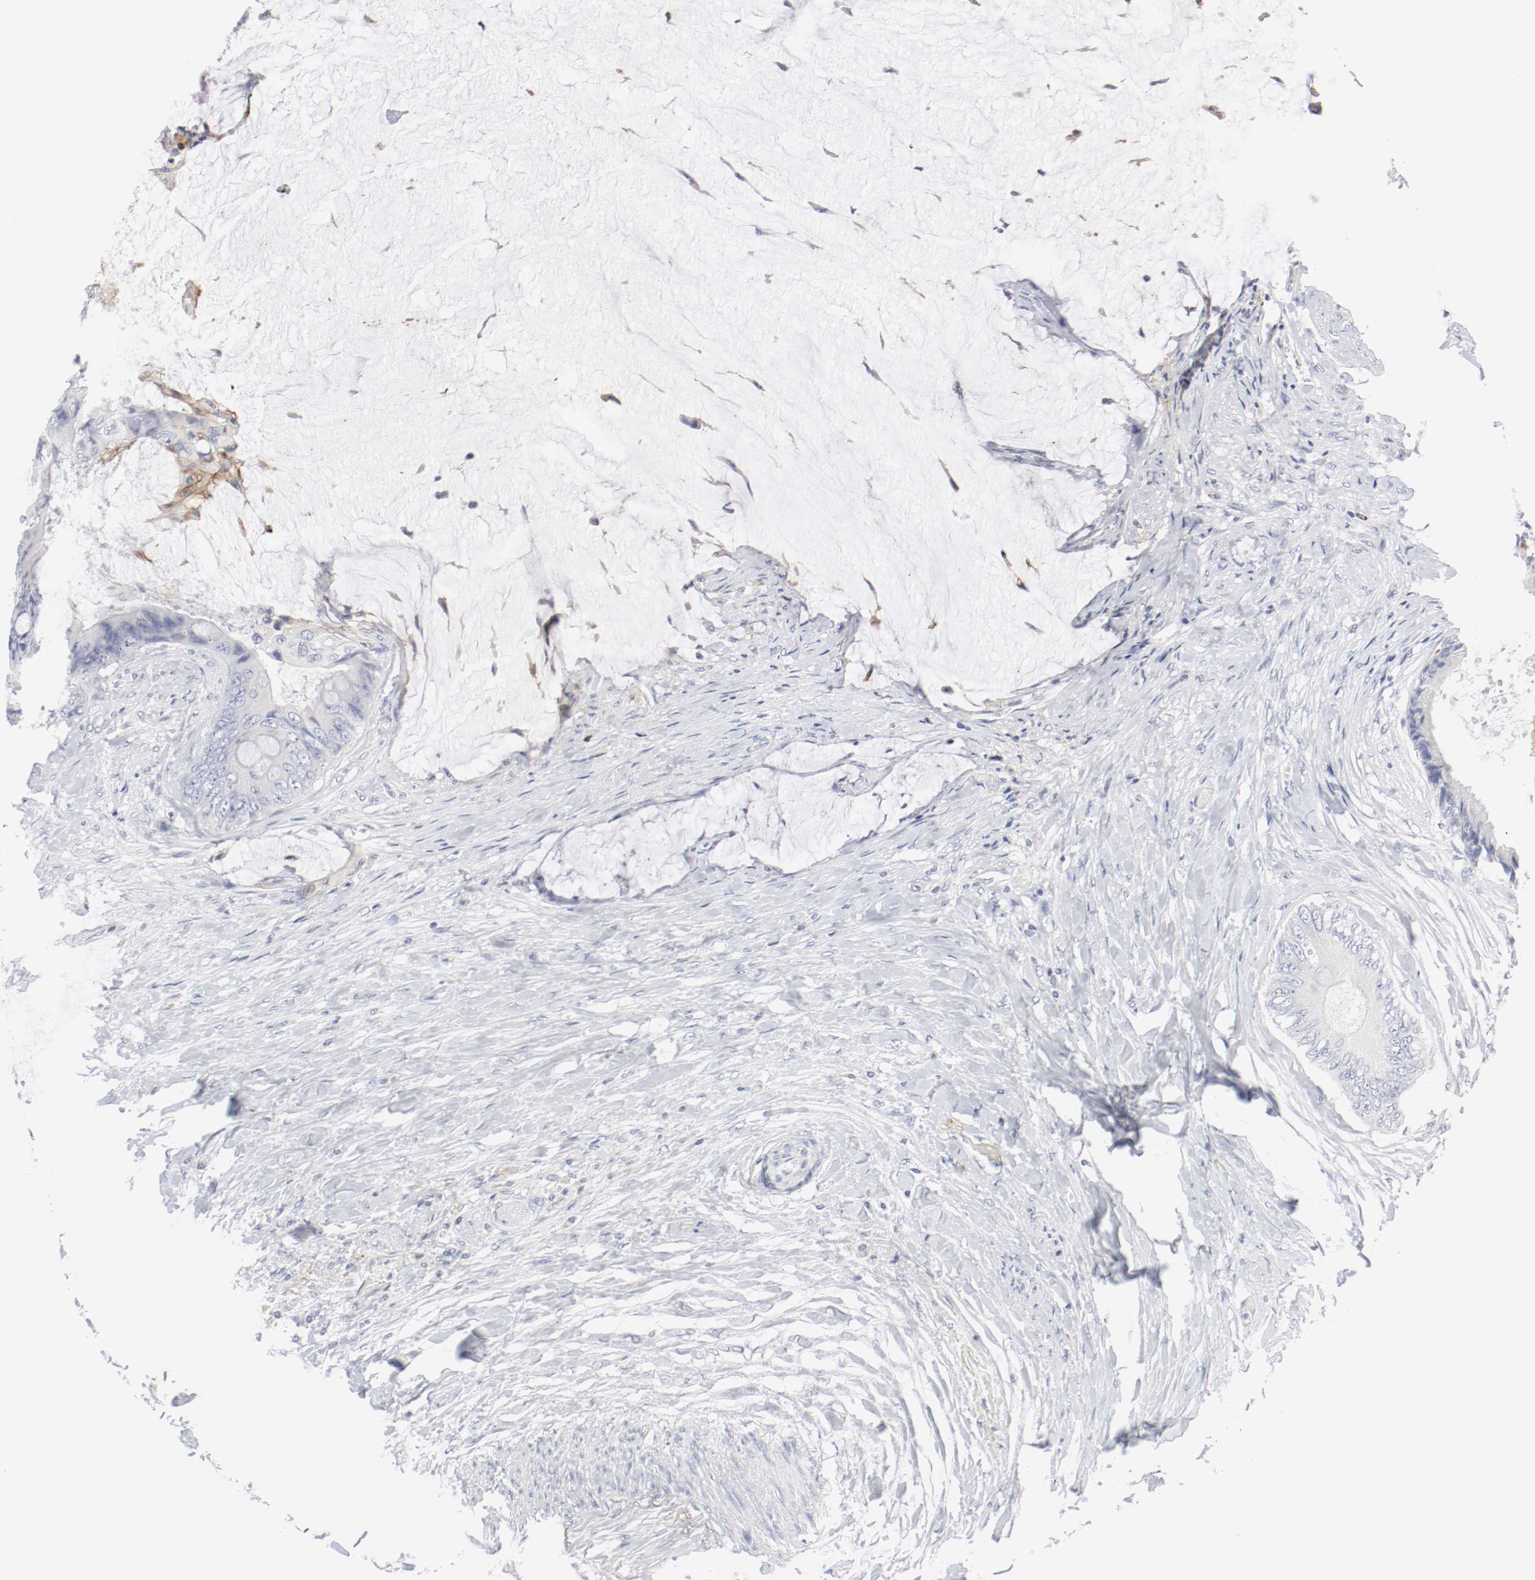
{"staining": {"intensity": "negative", "quantity": "none", "location": "none"}, "tissue": "colorectal cancer", "cell_type": "Tumor cells", "image_type": "cancer", "snomed": [{"axis": "morphology", "description": "Normal tissue, NOS"}, {"axis": "morphology", "description": "Adenocarcinoma, NOS"}, {"axis": "topography", "description": "Rectum"}, {"axis": "topography", "description": "Peripheral nerve tissue"}], "caption": "Immunohistochemical staining of colorectal adenocarcinoma exhibits no significant positivity in tumor cells. Nuclei are stained in blue.", "gene": "ITGAX", "patient": {"sex": "female", "age": 77}}